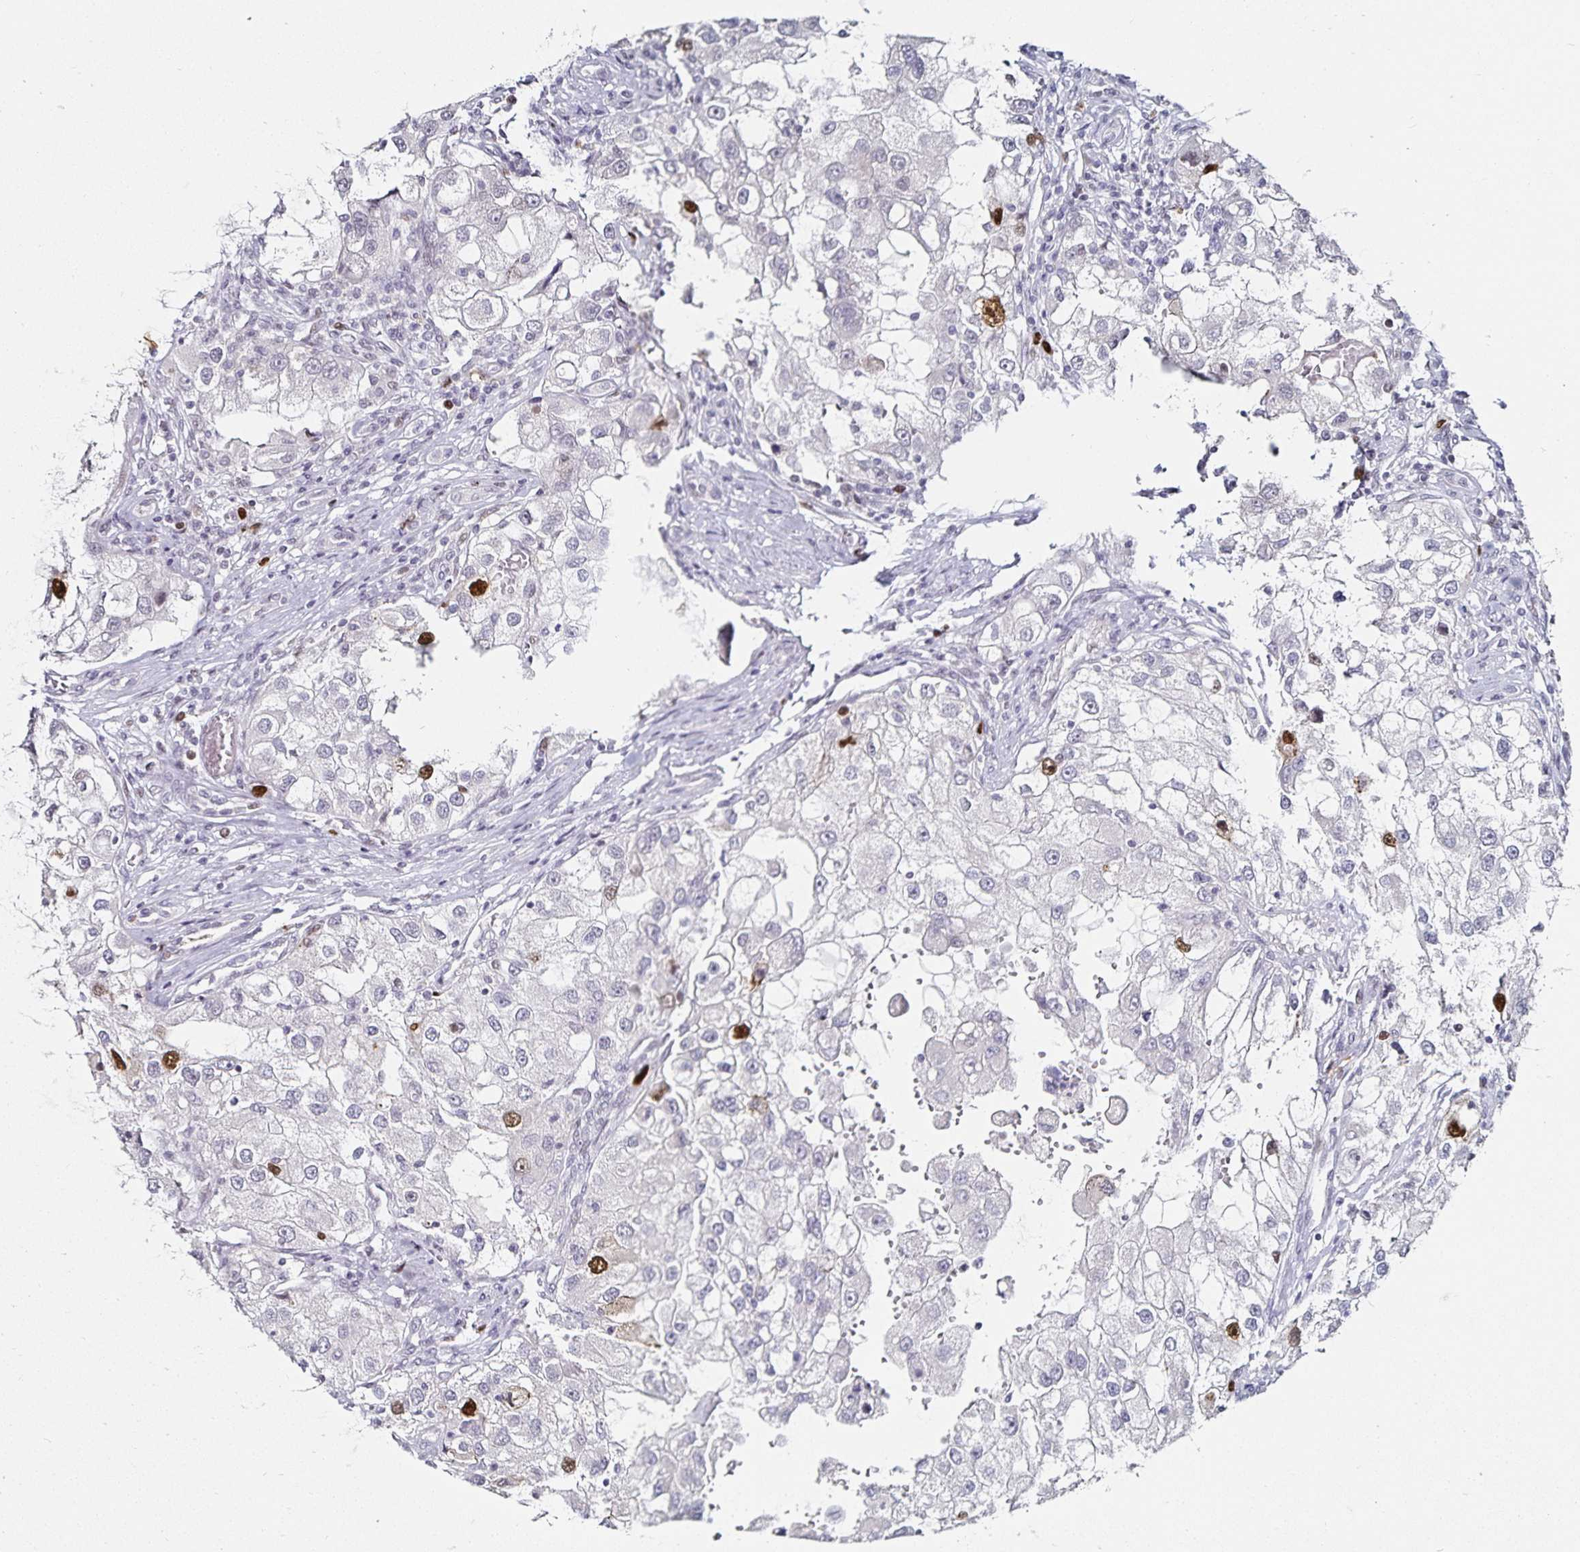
{"staining": {"intensity": "strong", "quantity": "<25%", "location": "nuclear"}, "tissue": "renal cancer", "cell_type": "Tumor cells", "image_type": "cancer", "snomed": [{"axis": "morphology", "description": "Adenocarcinoma, NOS"}, {"axis": "topography", "description": "Kidney"}], "caption": "Tumor cells demonstrate medium levels of strong nuclear staining in about <25% of cells in human renal cancer.", "gene": "ANLN", "patient": {"sex": "male", "age": 63}}